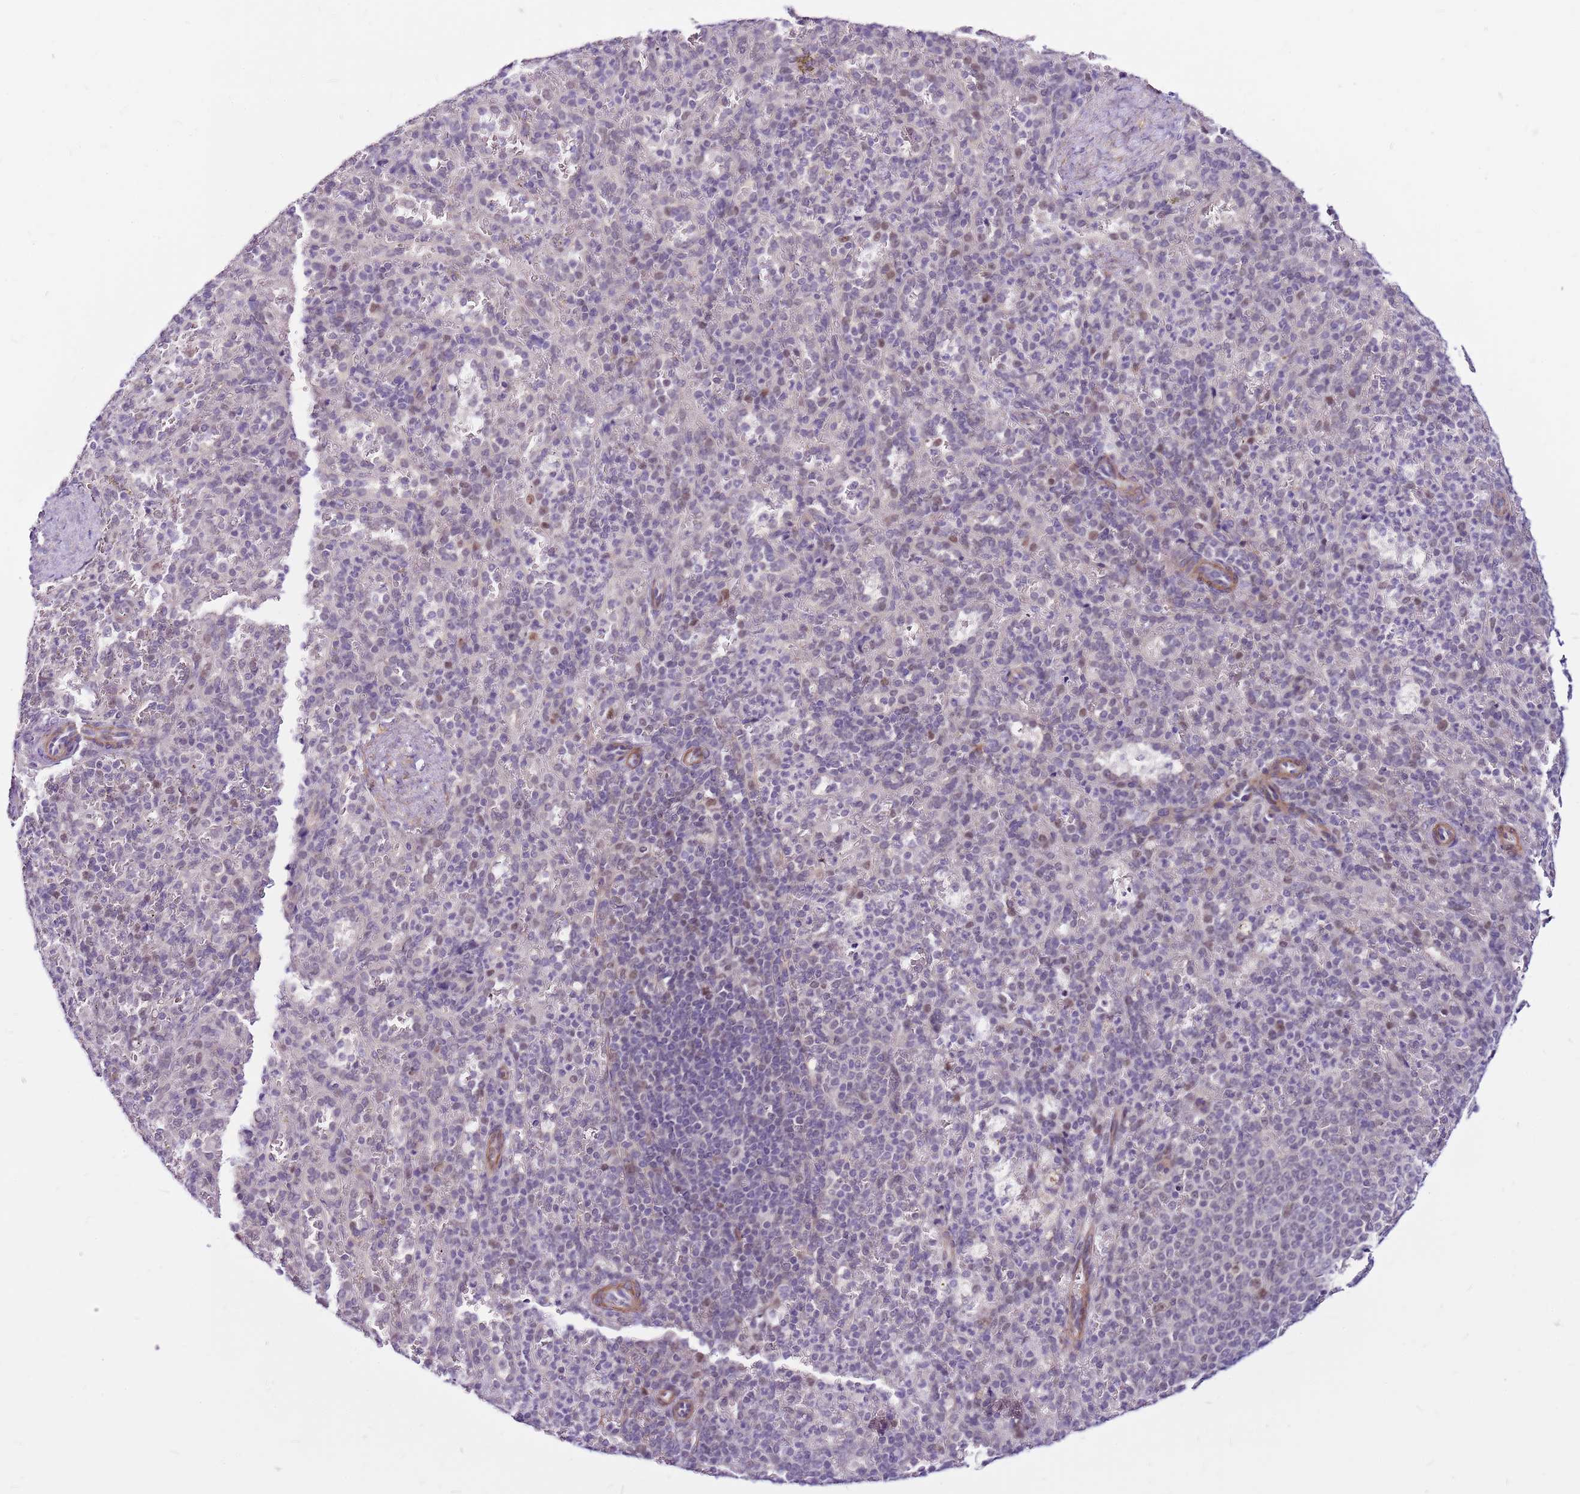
{"staining": {"intensity": "negative", "quantity": "none", "location": "none"}, "tissue": "spleen", "cell_type": "Cells in red pulp", "image_type": "normal", "snomed": [{"axis": "morphology", "description": "Normal tissue, NOS"}, {"axis": "topography", "description": "Spleen"}], "caption": "Photomicrograph shows no protein expression in cells in red pulp of normal spleen.", "gene": "POLE3", "patient": {"sex": "female", "age": 21}}